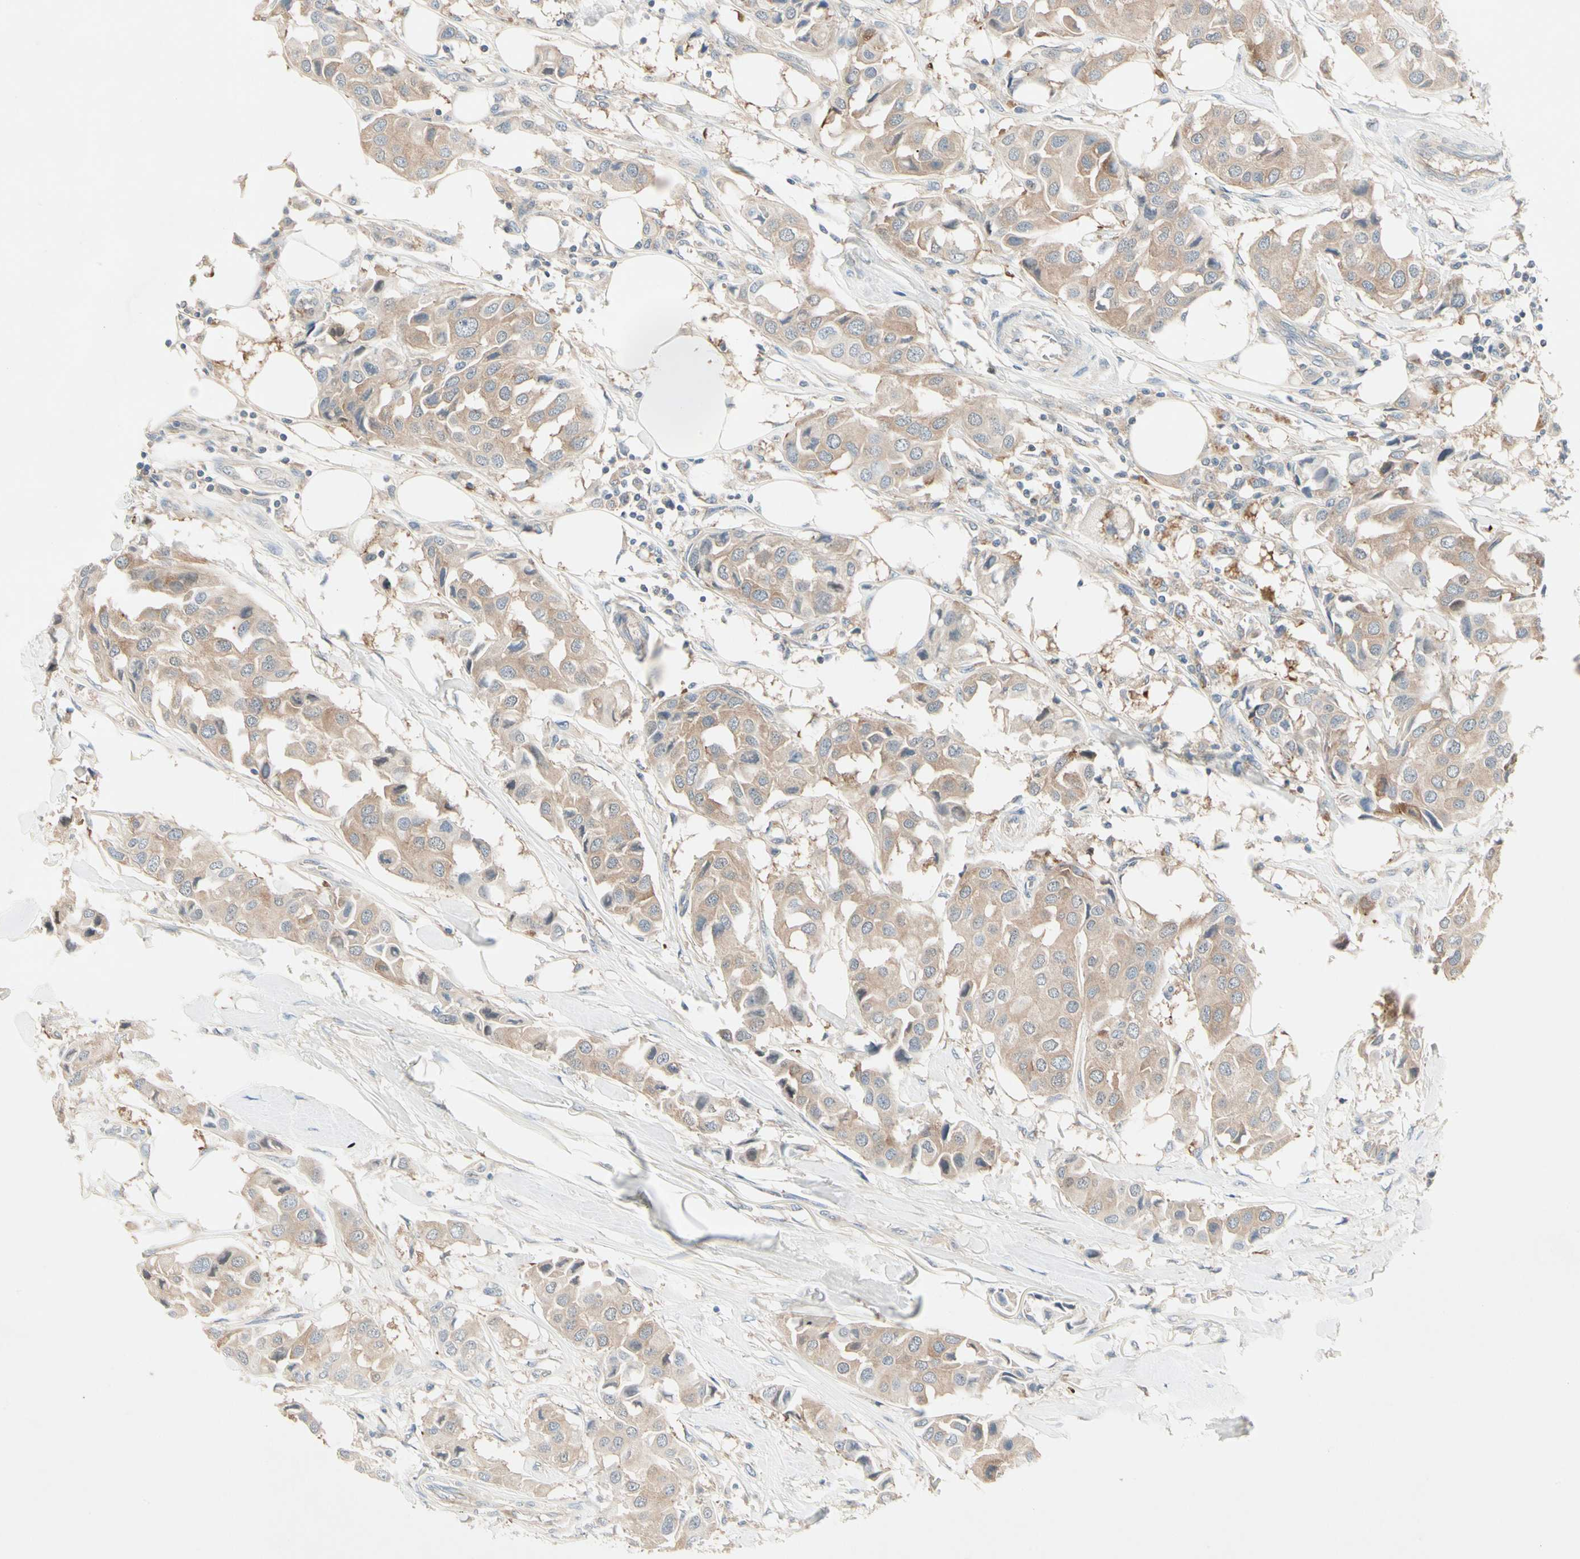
{"staining": {"intensity": "weak", "quantity": ">75%", "location": "cytoplasmic/membranous"}, "tissue": "breast cancer", "cell_type": "Tumor cells", "image_type": "cancer", "snomed": [{"axis": "morphology", "description": "Duct carcinoma"}, {"axis": "topography", "description": "Breast"}], "caption": "Breast intraductal carcinoma stained with a brown dye exhibits weak cytoplasmic/membranous positive positivity in about >75% of tumor cells.", "gene": "IL1R1", "patient": {"sex": "female", "age": 80}}